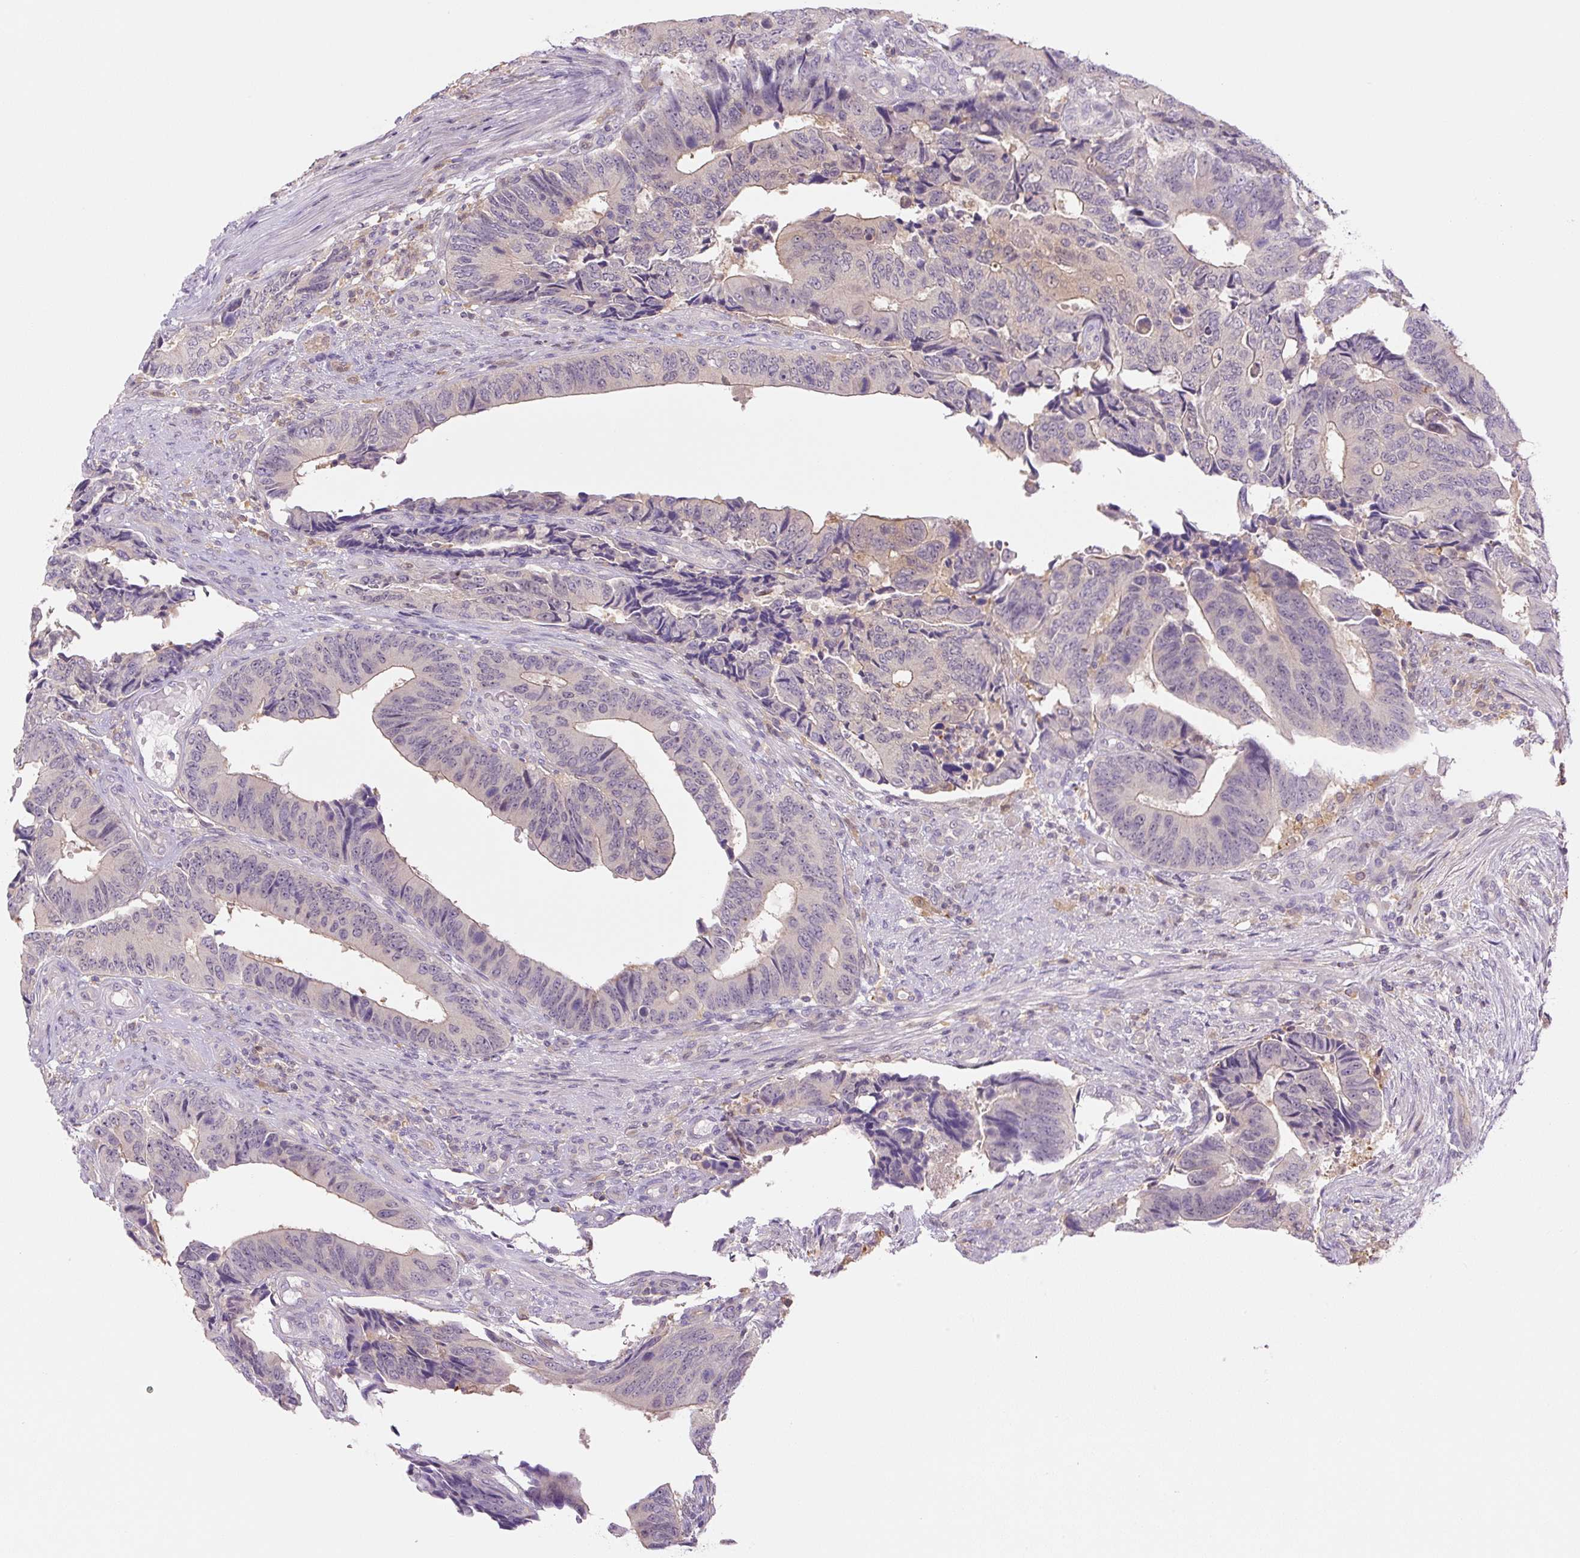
{"staining": {"intensity": "weak", "quantity": "<25%", "location": "cytoplasmic/membranous"}, "tissue": "colorectal cancer", "cell_type": "Tumor cells", "image_type": "cancer", "snomed": [{"axis": "morphology", "description": "Adenocarcinoma, NOS"}, {"axis": "topography", "description": "Colon"}], "caption": "This is a image of immunohistochemistry (IHC) staining of colorectal cancer, which shows no positivity in tumor cells. (Brightfield microscopy of DAB immunohistochemistry at high magnification).", "gene": "SPSB2", "patient": {"sex": "male", "age": 87}}